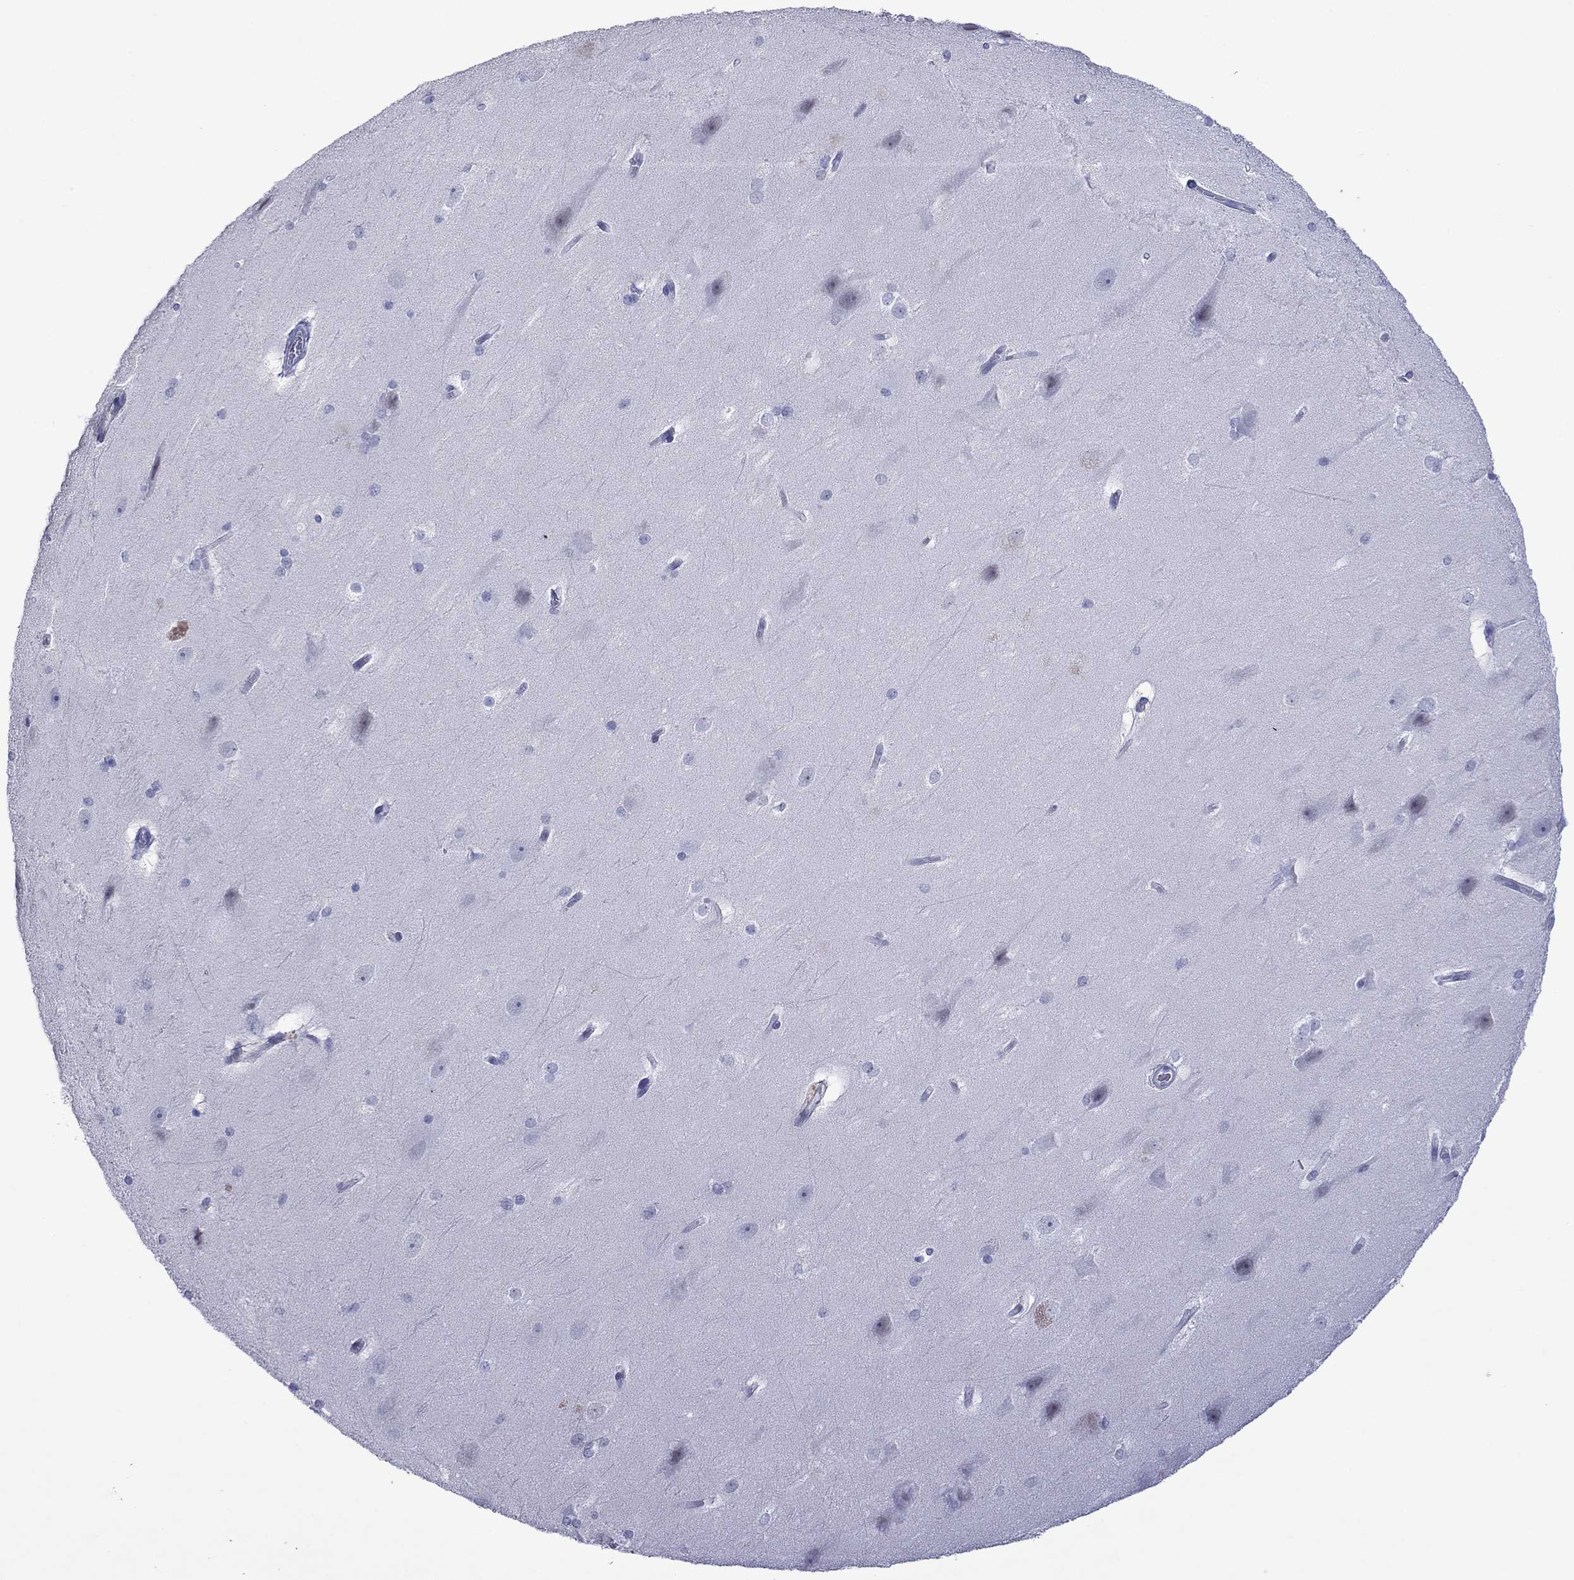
{"staining": {"intensity": "negative", "quantity": "none", "location": "none"}, "tissue": "hippocampus", "cell_type": "Glial cells", "image_type": "normal", "snomed": [{"axis": "morphology", "description": "Normal tissue, NOS"}, {"axis": "topography", "description": "Cerebral cortex"}, {"axis": "topography", "description": "Hippocampus"}], "caption": "The immunohistochemistry histopathology image has no significant staining in glial cells of hippocampus.", "gene": "PIWIL1", "patient": {"sex": "female", "age": 19}}